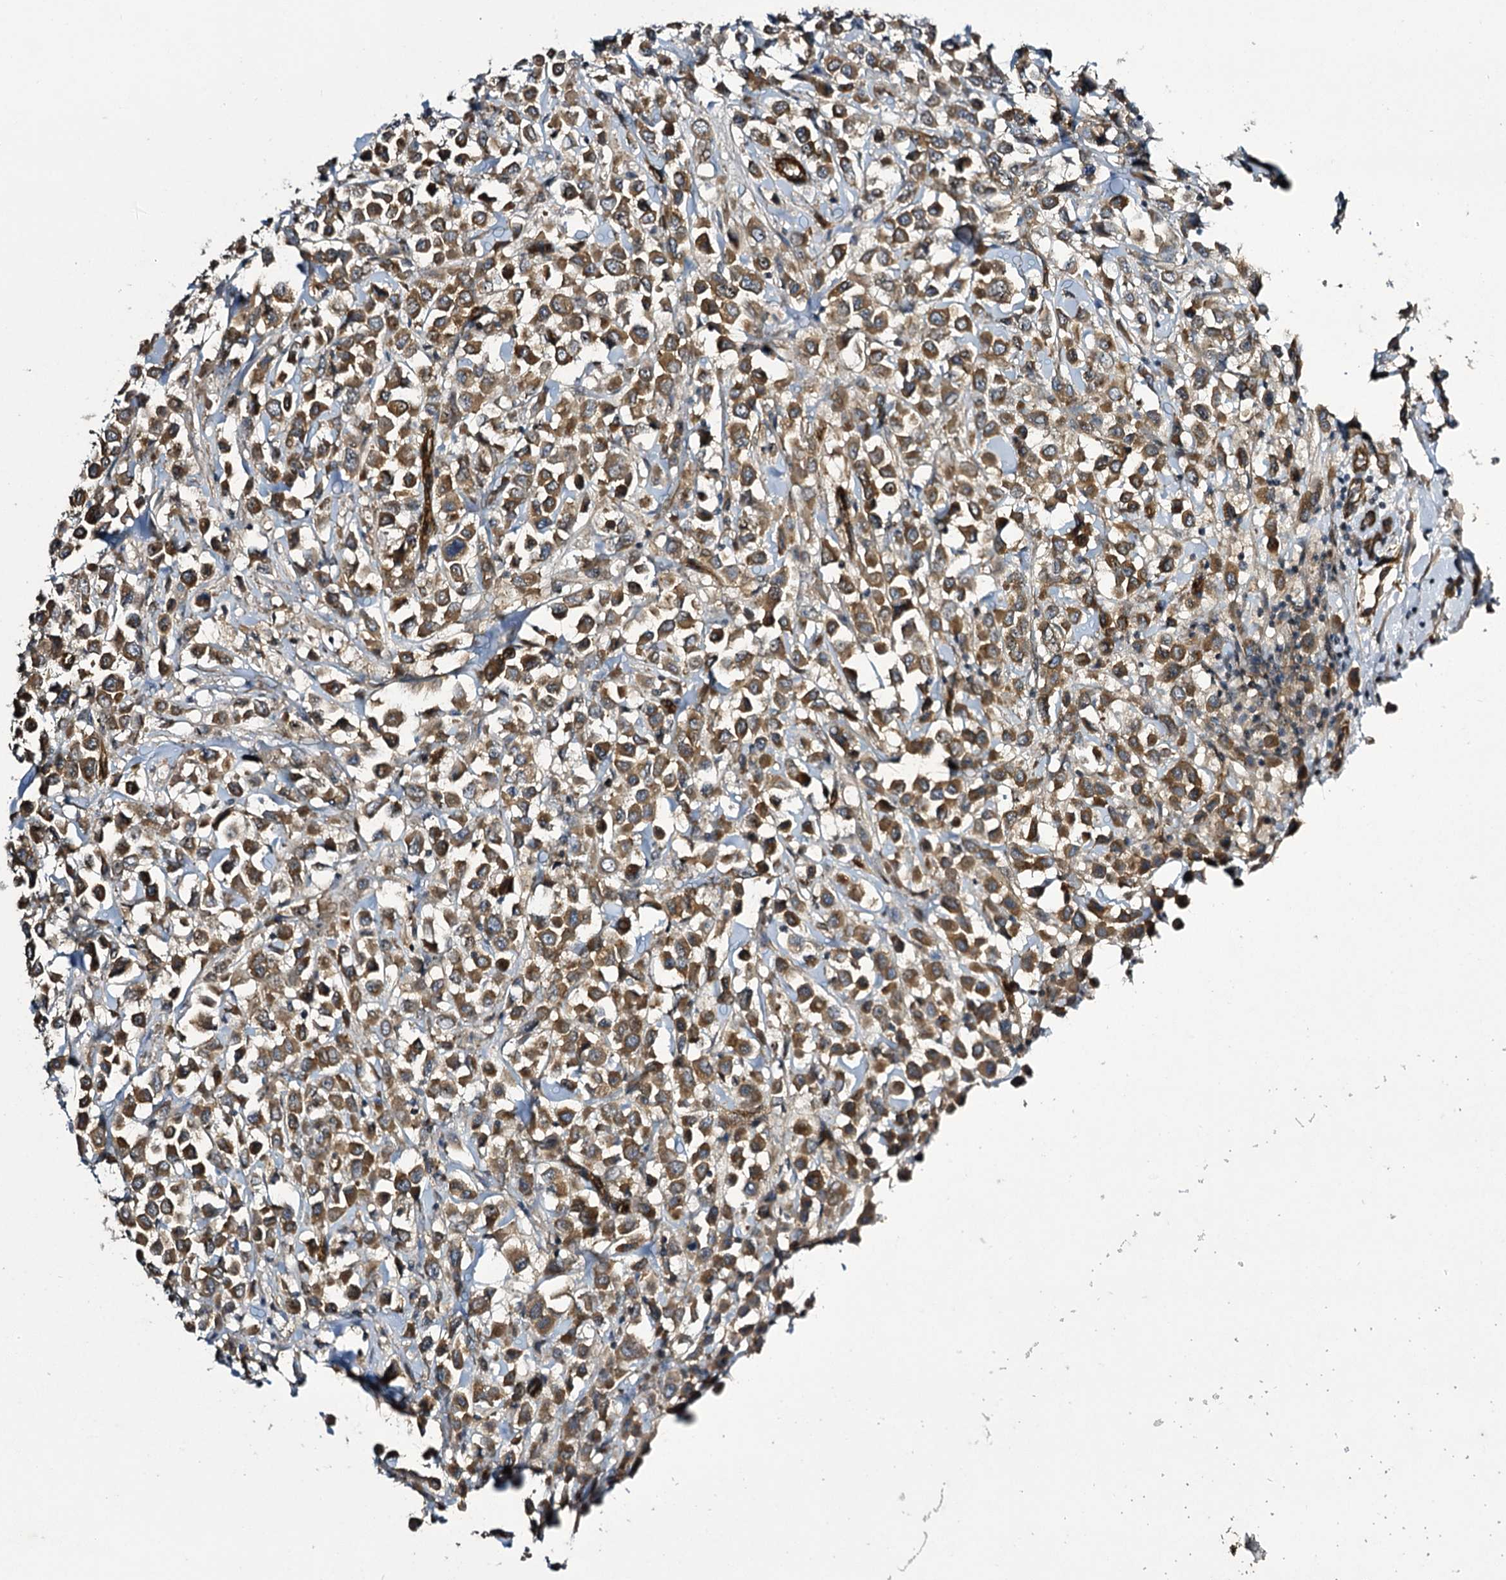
{"staining": {"intensity": "moderate", "quantity": ">75%", "location": "cytoplasmic/membranous"}, "tissue": "breast cancer", "cell_type": "Tumor cells", "image_type": "cancer", "snomed": [{"axis": "morphology", "description": "Duct carcinoma"}, {"axis": "topography", "description": "Breast"}], "caption": "Moderate cytoplasmic/membranous protein positivity is identified in approximately >75% of tumor cells in infiltrating ductal carcinoma (breast).", "gene": "MYO1C", "patient": {"sex": "female", "age": 61}}